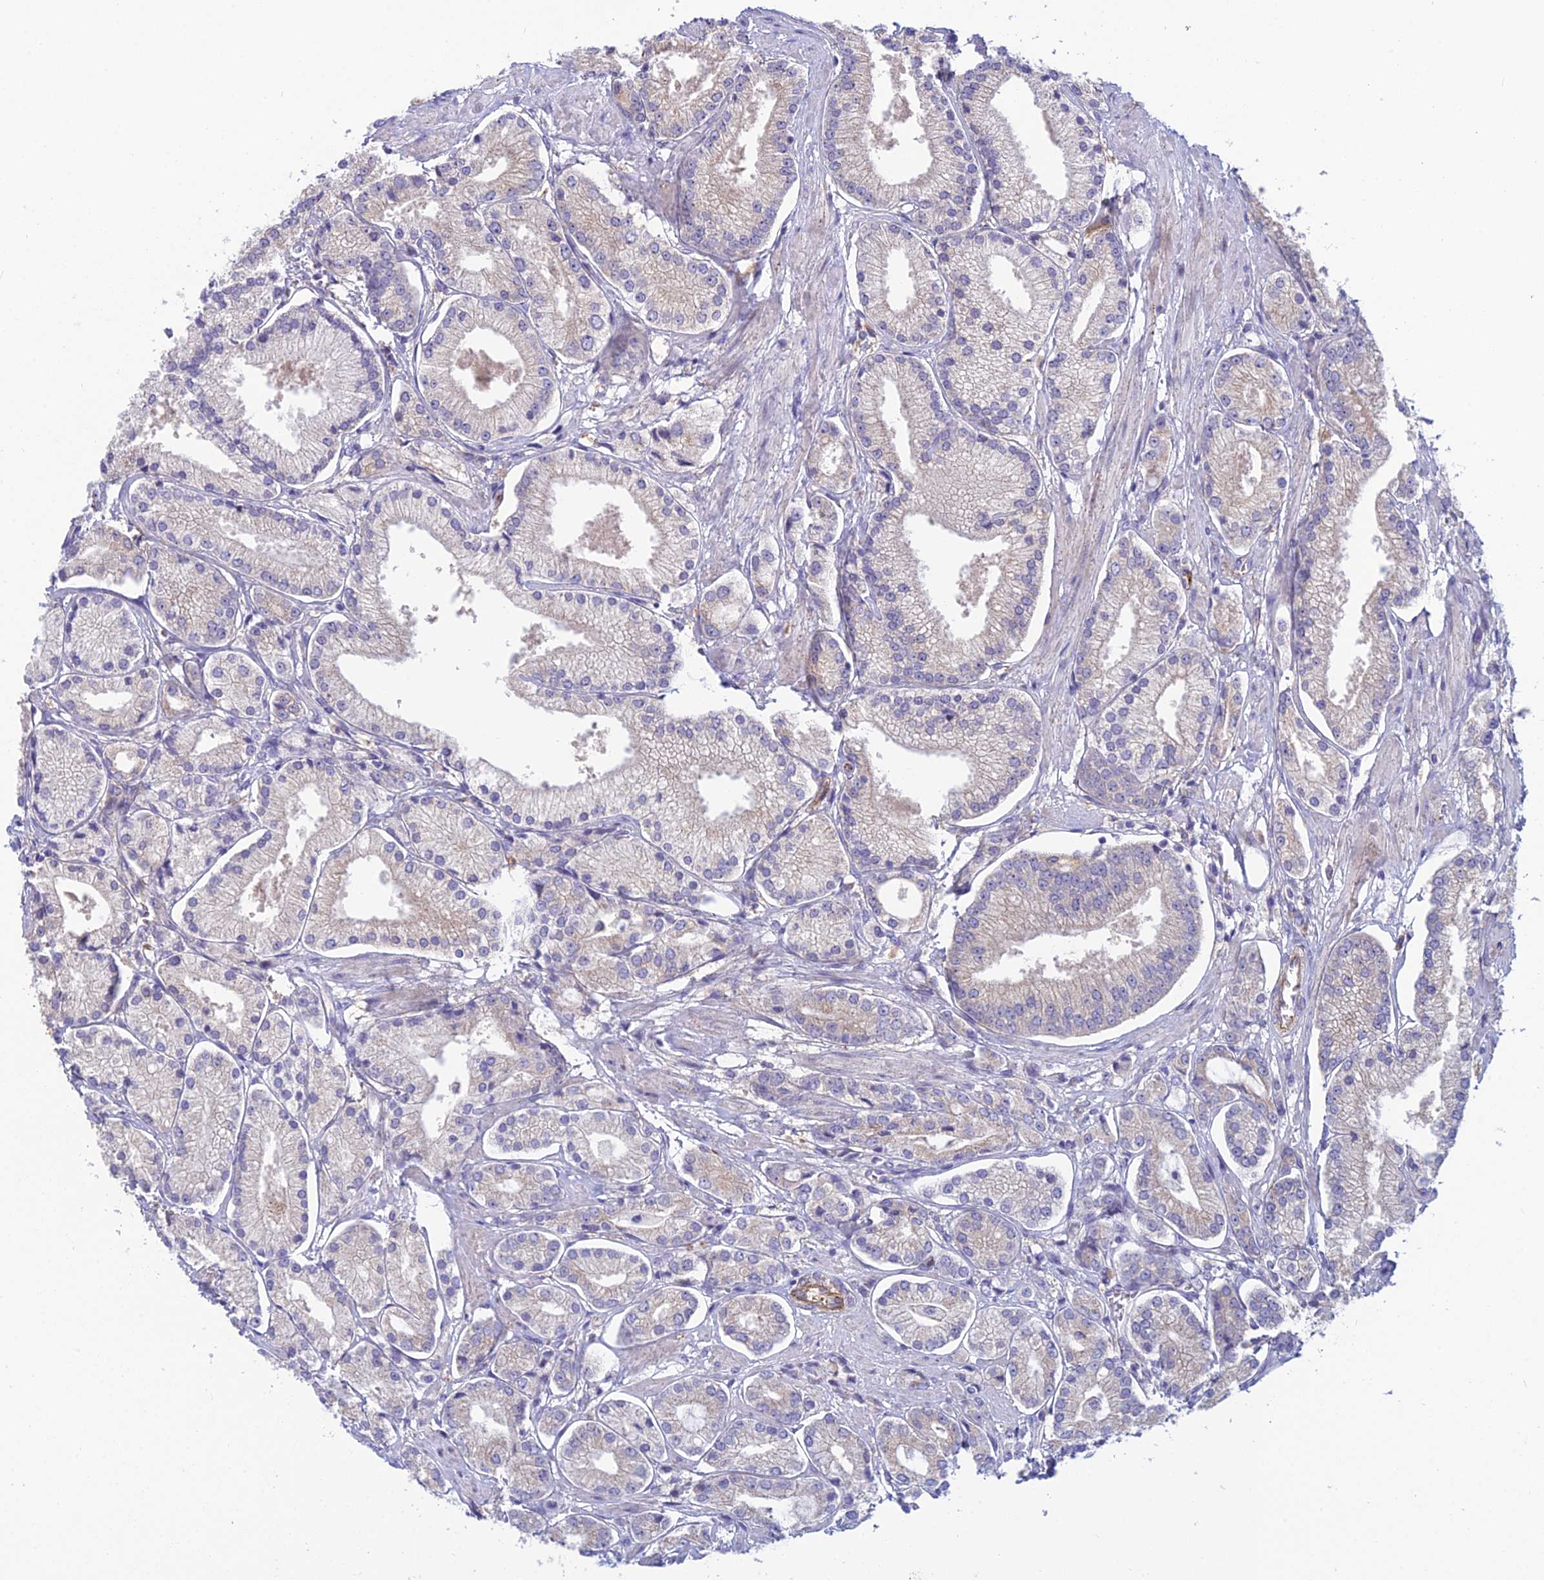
{"staining": {"intensity": "negative", "quantity": "none", "location": "none"}, "tissue": "prostate cancer", "cell_type": "Tumor cells", "image_type": "cancer", "snomed": [{"axis": "morphology", "description": "Adenocarcinoma, High grade"}, {"axis": "topography", "description": "Prostate and seminal vesicle, NOS"}], "caption": "This is an immunohistochemistry micrograph of human prostate cancer. There is no positivity in tumor cells.", "gene": "DUS2", "patient": {"sex": "male", "age": 64}}